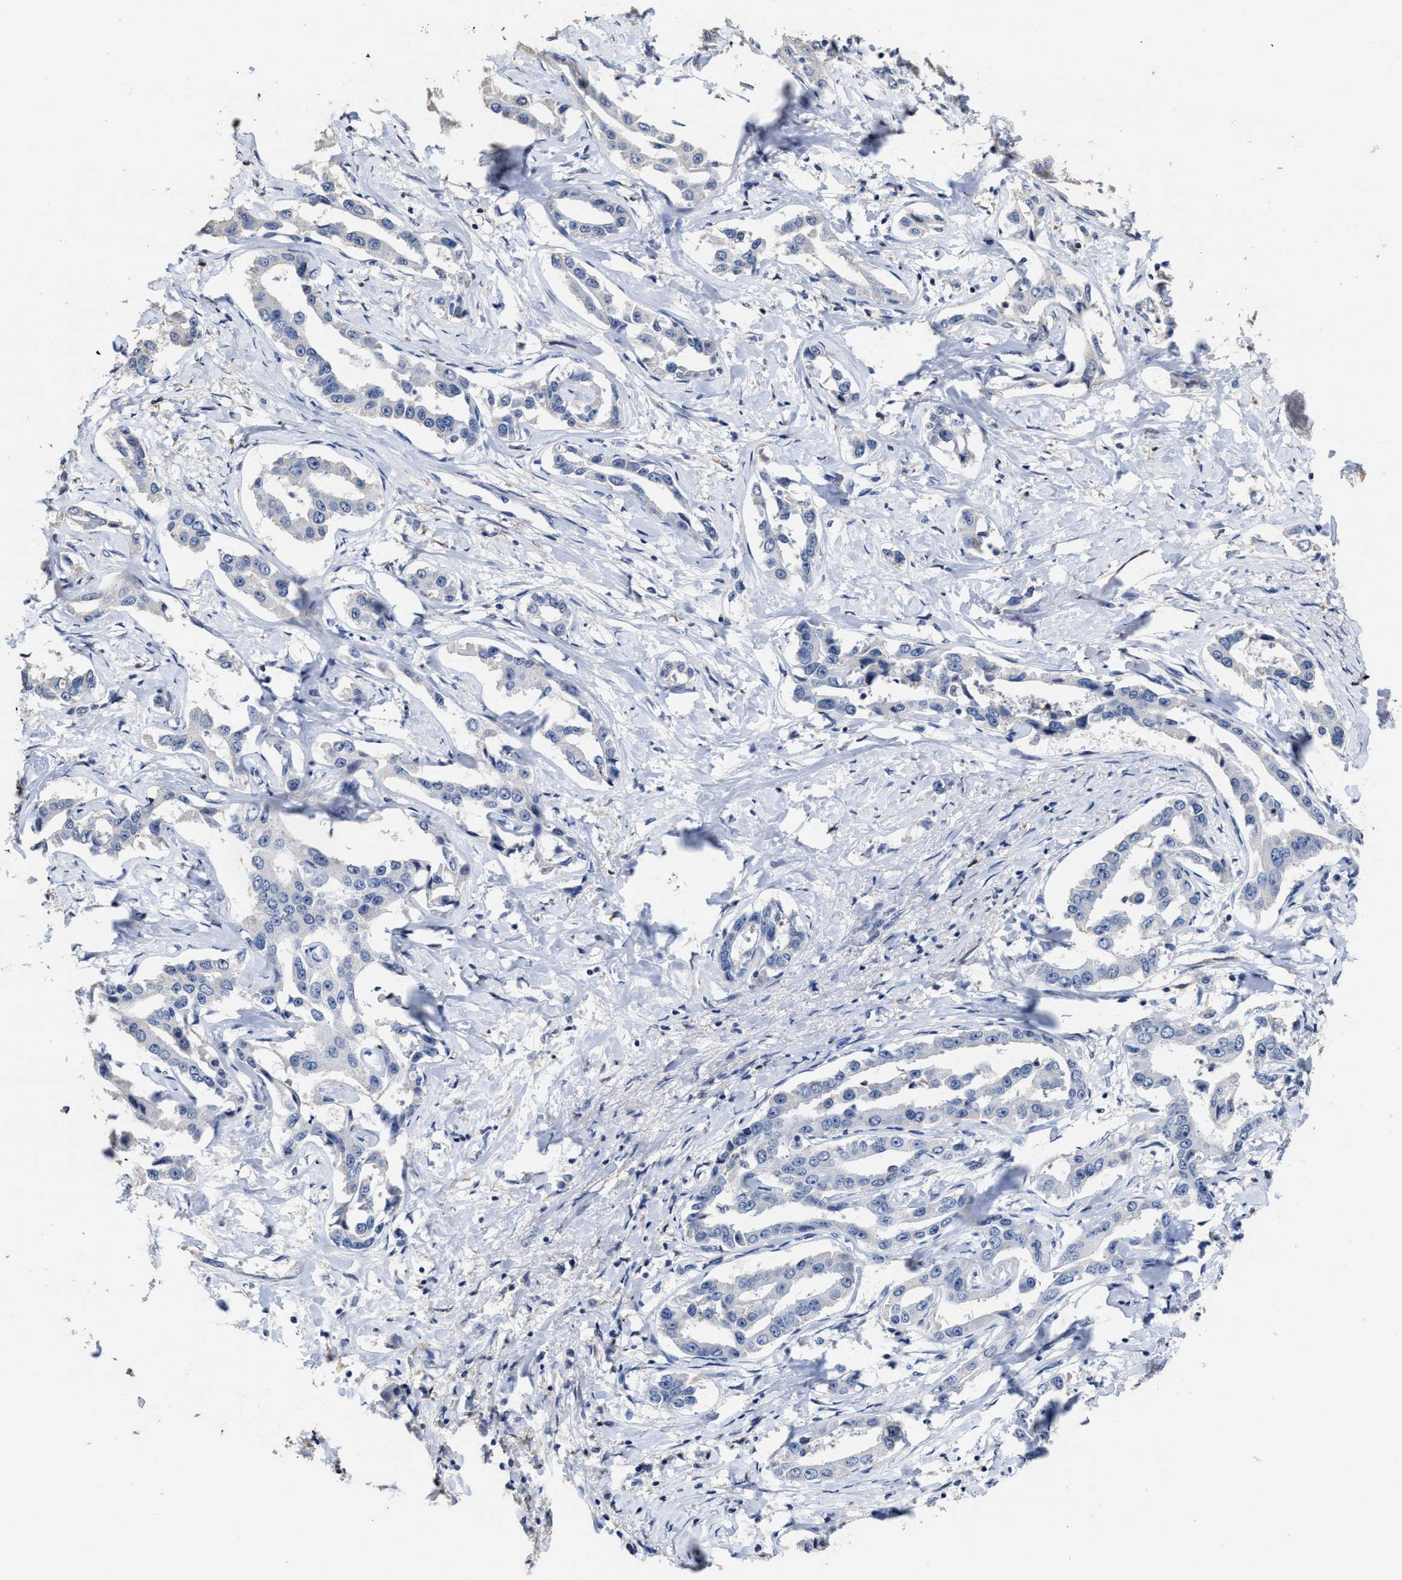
{"staining": {"intensity": "negative", "quantity": "none", "location": "none"}, "tissue": "liver cancer", "cell_type": "Tumor cells", "image_type": "cancer", "snomed": [{"axis": "morphology", "description": "Cholangiocarcinoma"}, {"axis": "topography", "description": "Liver"}], "caption": "Liver cholangiocarcinoma stained for a protein using immunohistochemistry displays no staining tumor cells.", "gene": "ZFAT", "patient": {"sex": "male", "age": 59}}